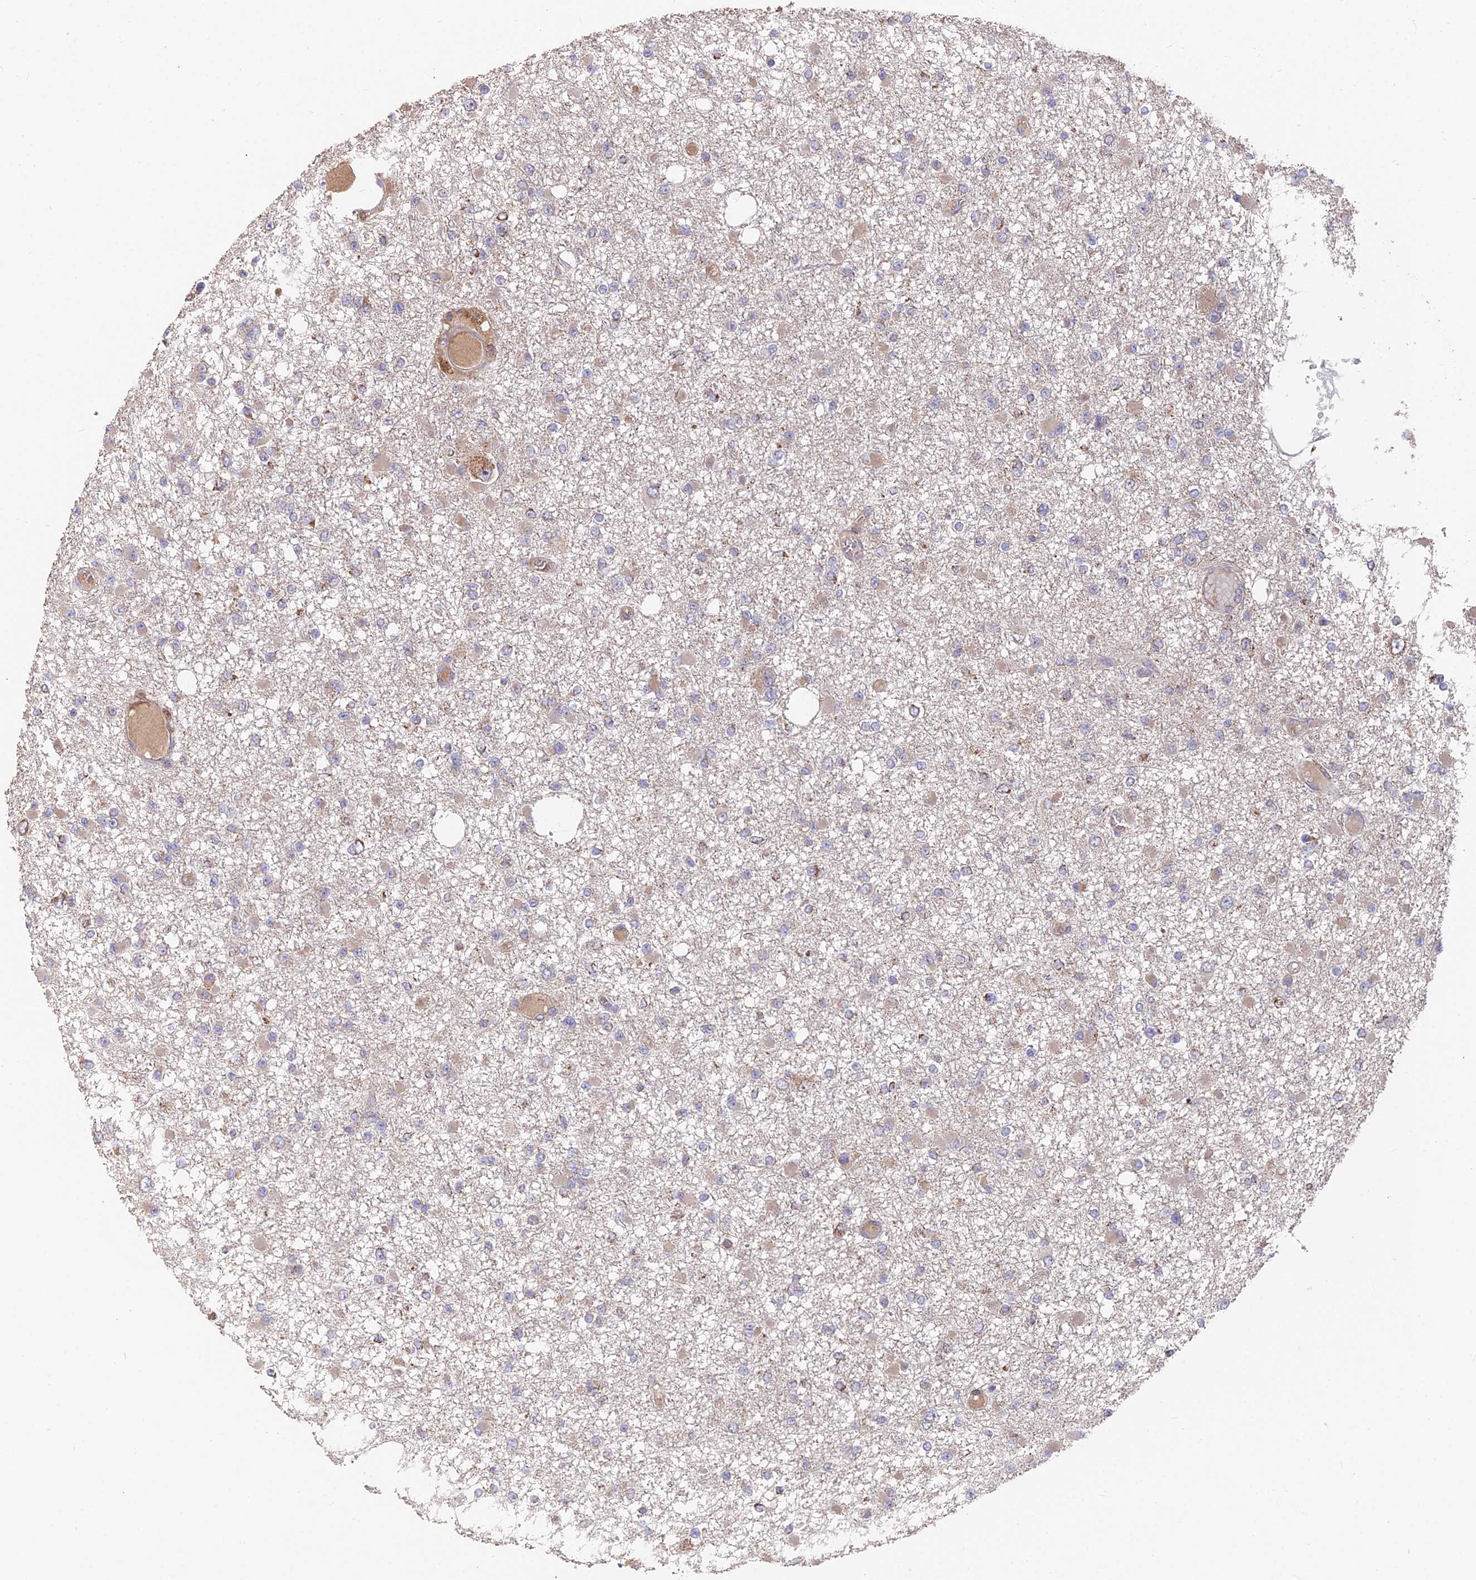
{"staining": {"intensity": "negative", "quantity": "none", "location": "none"}, "tissue": "glioma", "cell_type": "Tumor cells", "image_type": "cancer", "snomed": [{"axis": "morphology", "description": "Glioma, malignant, Low grade"}, {"axis": "topography", "description": "Brain"}], "caption": "This is an immunohistochemistry image of human malignant low-grade glioma. There is no positivity in tumor cells.", "gene": "IFT22", "patient": {"sex": "female", "age": 22}}